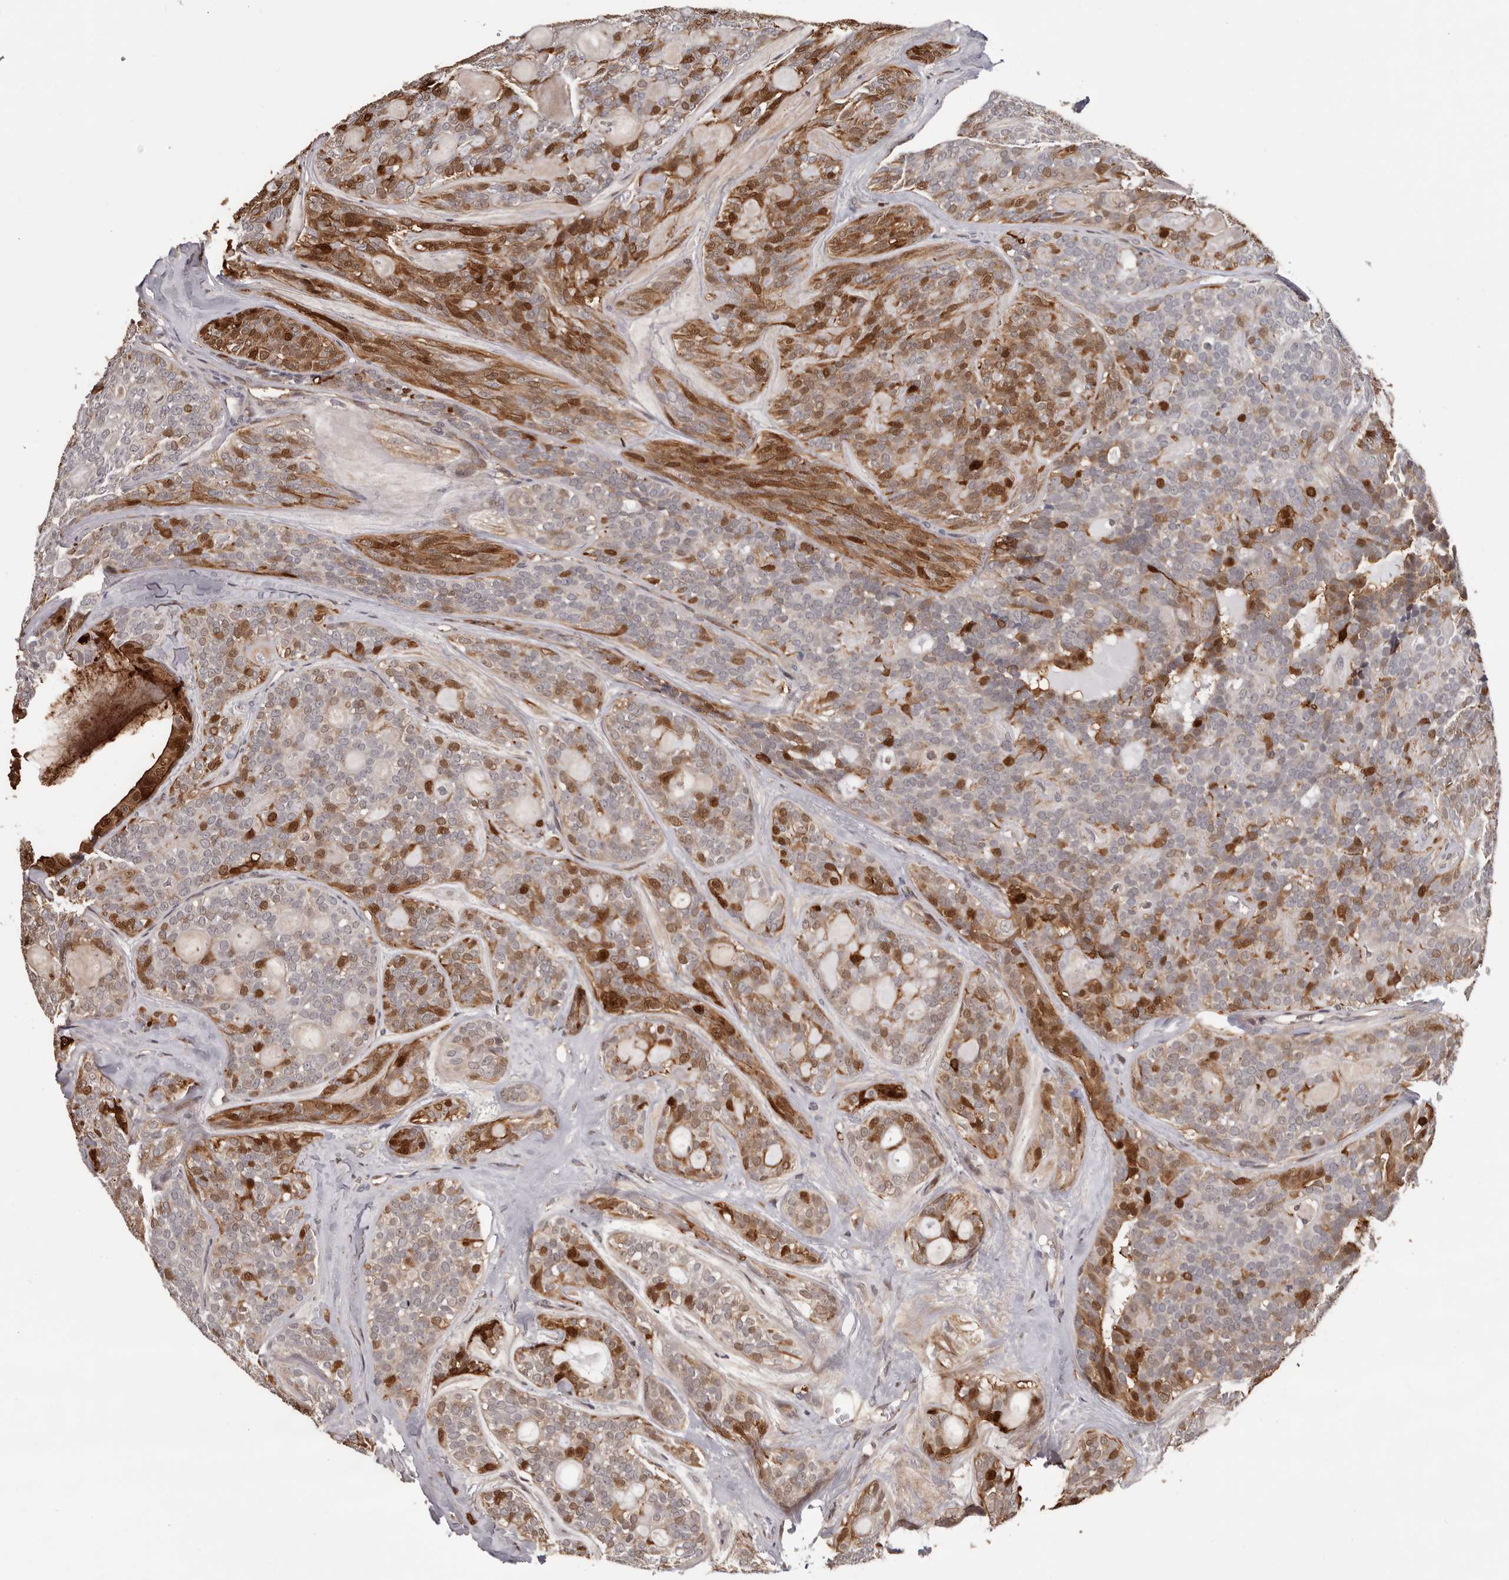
{"staining": {"intensity": "moderate", "quantity": "25%-75%", "location": "cytoplasmic/membranous,nuclear"}, "tissue": "head and neck cancer", "cell_type": "Tumor cells", "image_type": "cancer", "snomed": [{"axis": "morphology", "description": "Adenocarcinoma, NOS"}, {"axis": "topography", "description": "Head-Neck"}], "caption": "Protein staining reveals moderate cytoplasmic/membranous and nuclear positivity in about 25%-75% of tumor cells in adenocarcinoma (head and neck).", "gene": "PRR12", "patient": {"sex": "male", "age": 66}}